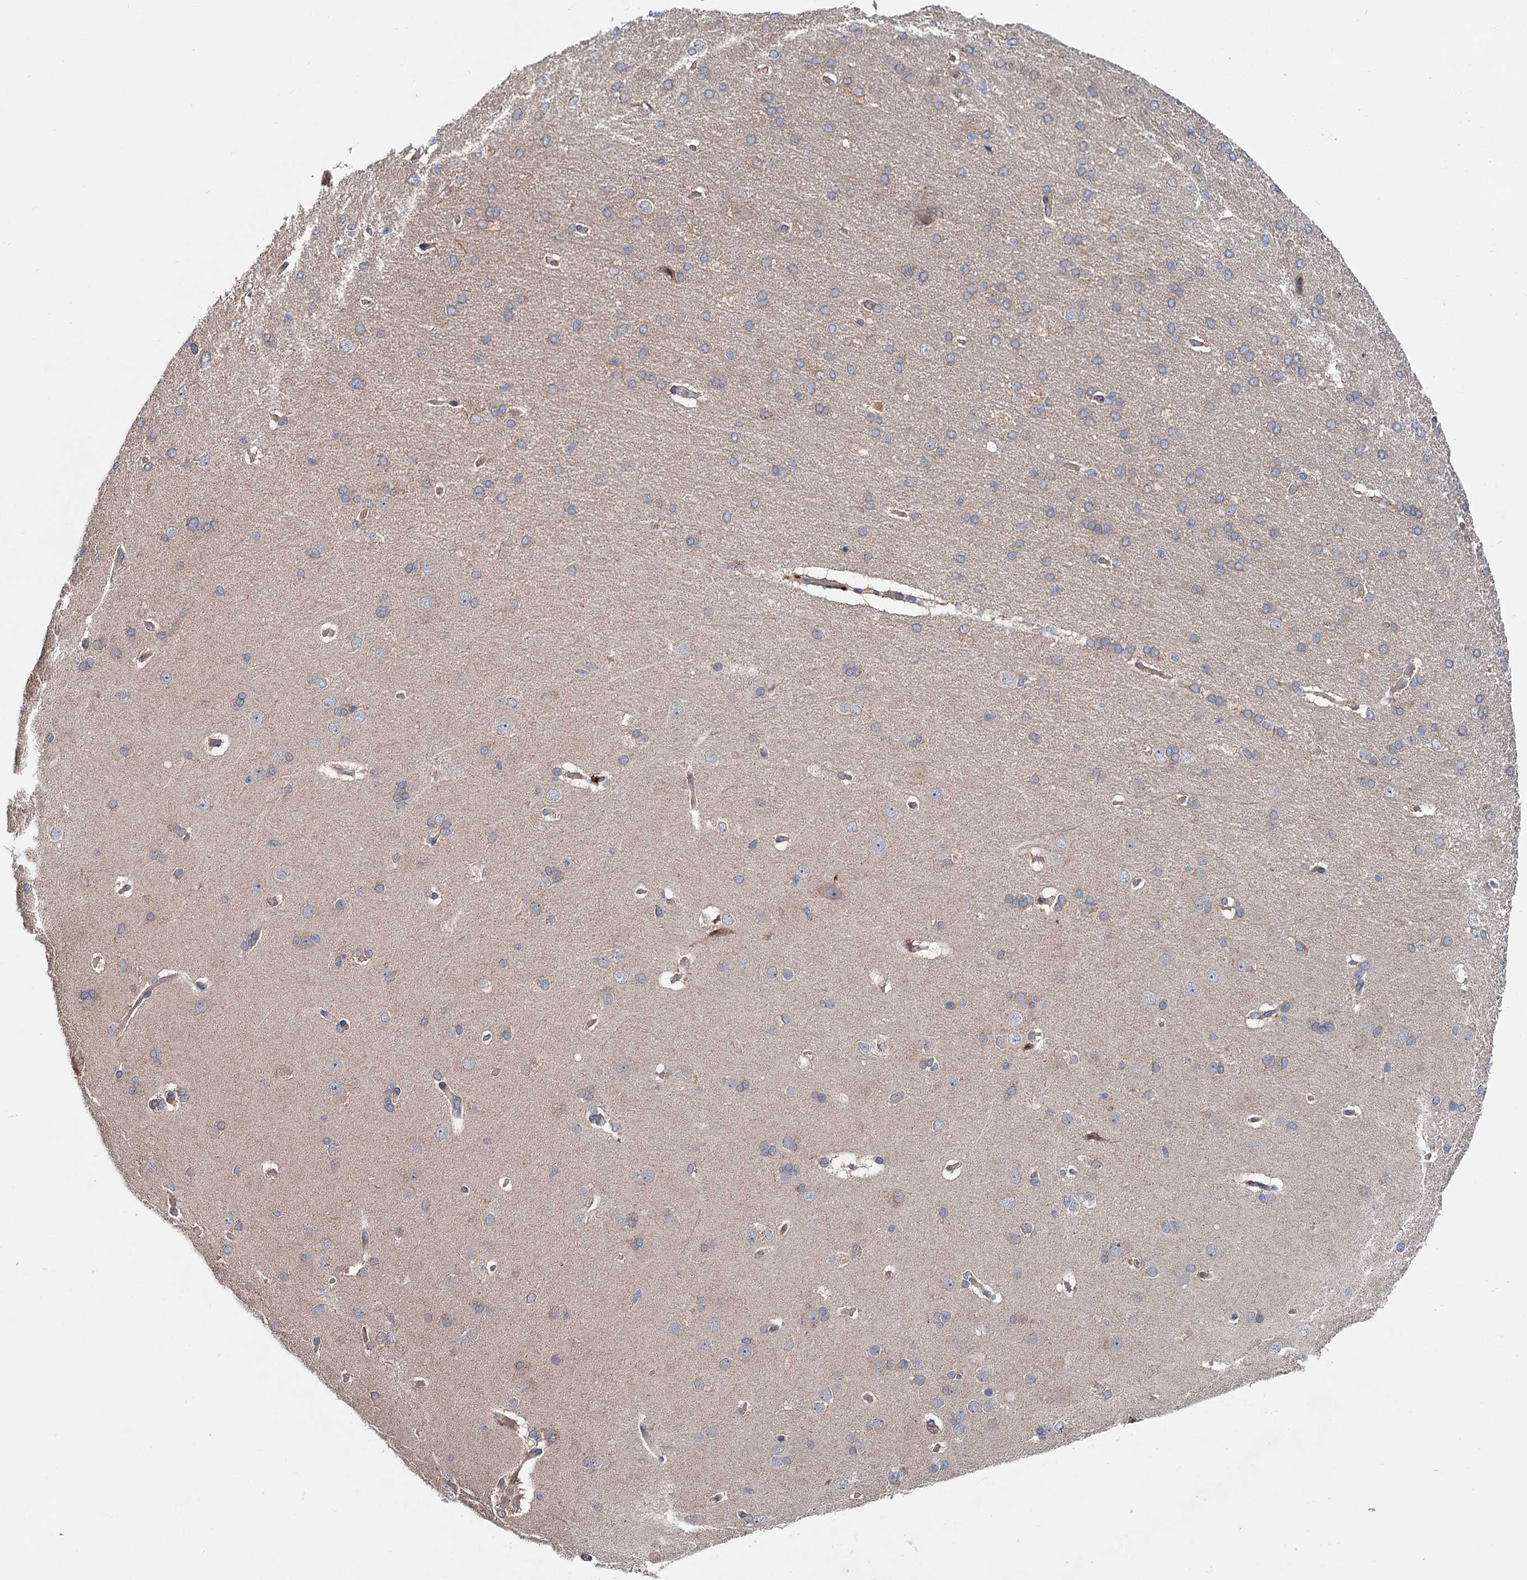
{"staining": {"intensity": "weak", "quantity": ">75%", "location": "cytoplasmic/membranous"}, "tissue": "cerebral cortex", "cell_type": "Endothelial cells", "image_type": "normal", "snomed": [{"axis": "morphology", "description": "Normal tissue, NOS"}, {"axis": "topography", "description": "Cerebral cortex"}], "caption": "High-magnification brightfield microscopy of benign cerebral cortex stained with DAB (3,3'-diaminobenzidine) (brown) and counterstained with hematoxylin (blue). endothelial cells exhibit weak cytoplasmic/membranous expression is present in approximately>75% of cells. (Stains: DAB (3,3'-diaminobenzidine) in brown, nuclei in blue, Microscopy: brightfield microscopy at high magnification).", "gene": "MTRR", "patient": {"sex": "male", "age": 62}}